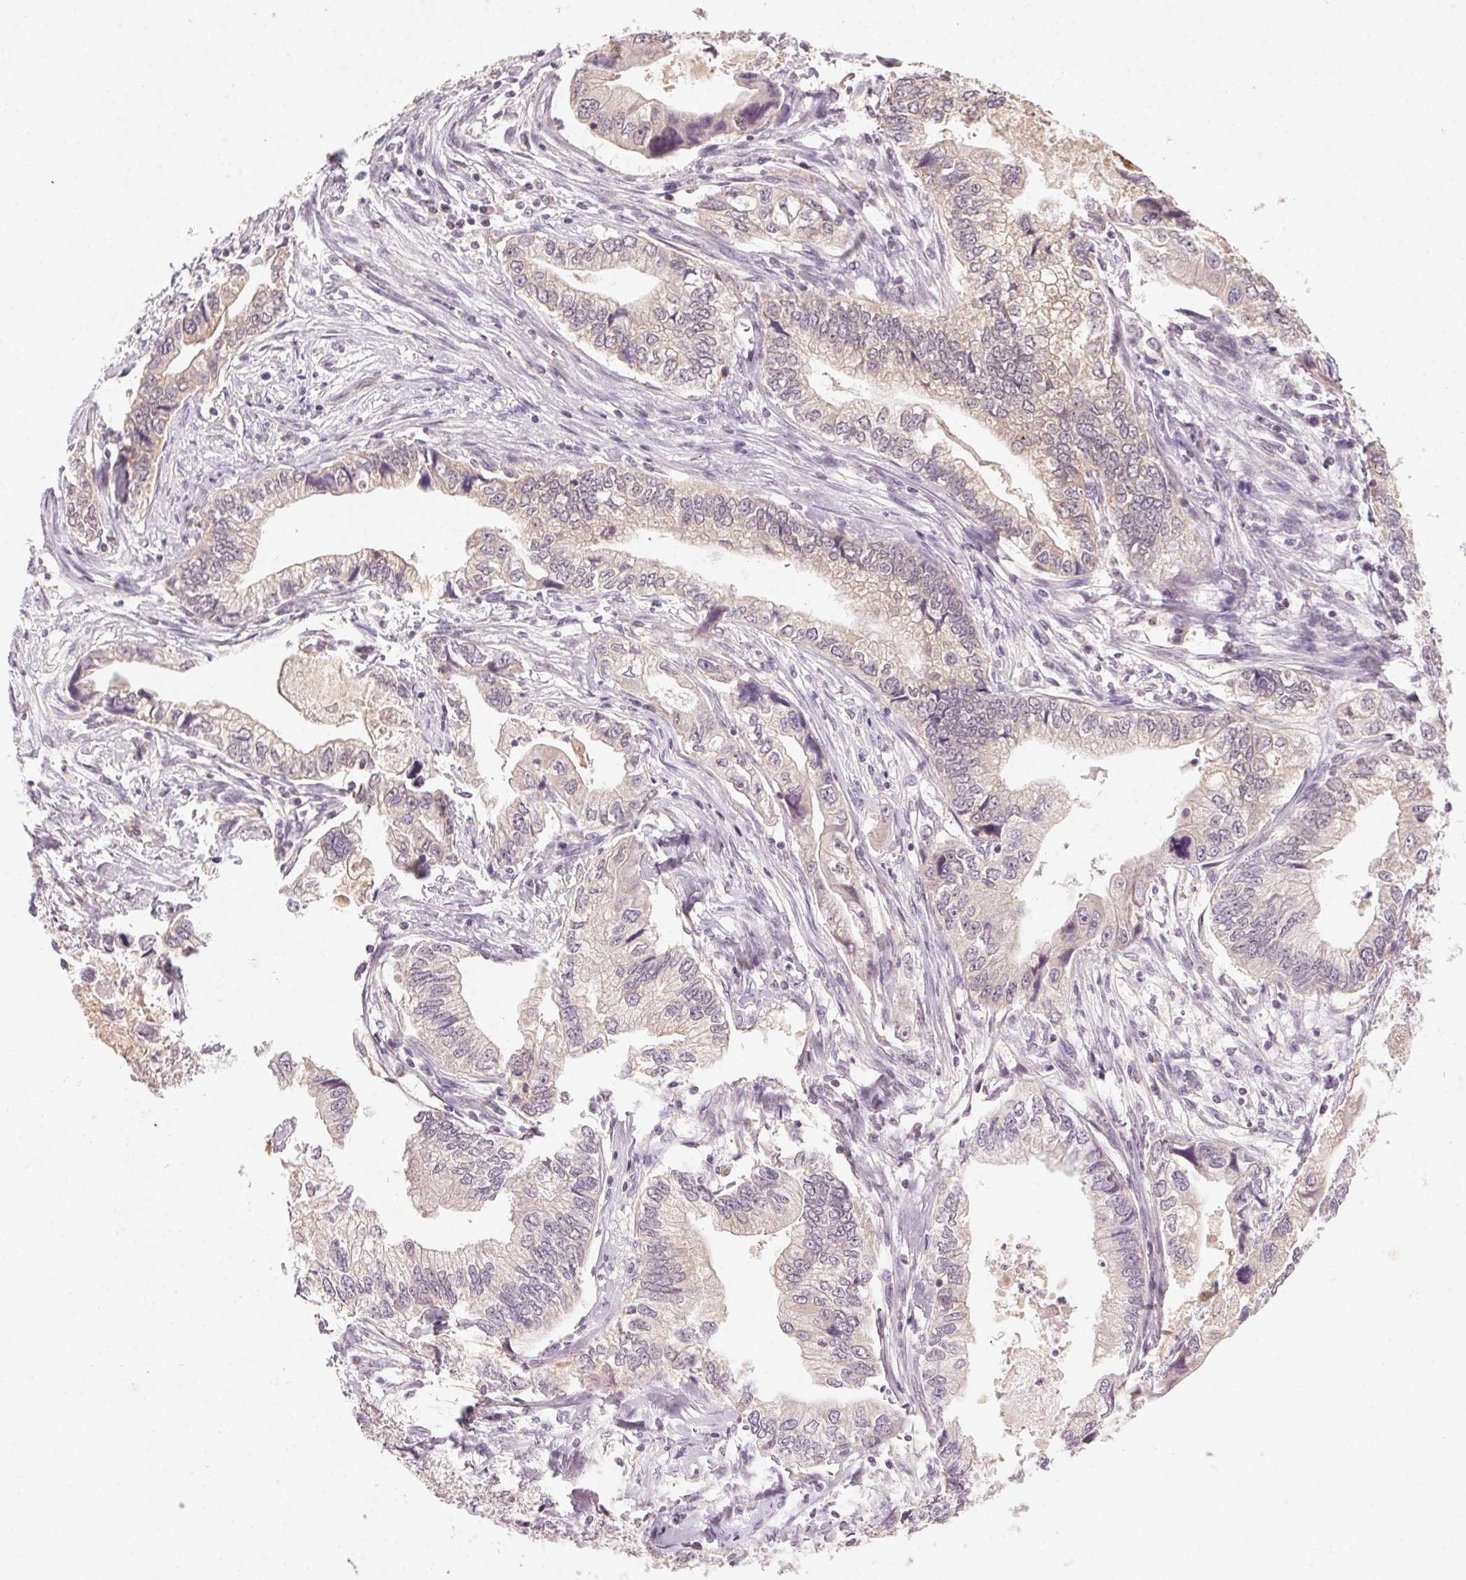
{"staining": {"intensity": "negative", "quantity": "none", "location": "none"}, "tissue": "stomach cancer", "cell_type": "Tumor cells", "image_type": "cancer", "snomed": [{"axis": "morphology", "description": "Adenocarcinoma, NOS"}, {"axis": "topography", "description": "Pancreas"}, {"axis": "topography", "description": "Stomach, upper"}], "caption": "A high-resolution histopathology image shows immunohistochemistry (IHC) staining of stomach adenocarcinoma, which demonstrates no significant staining in tumor cells.", "gene": "NCOA4", "patient": {"sex": "male", "age": 77}}